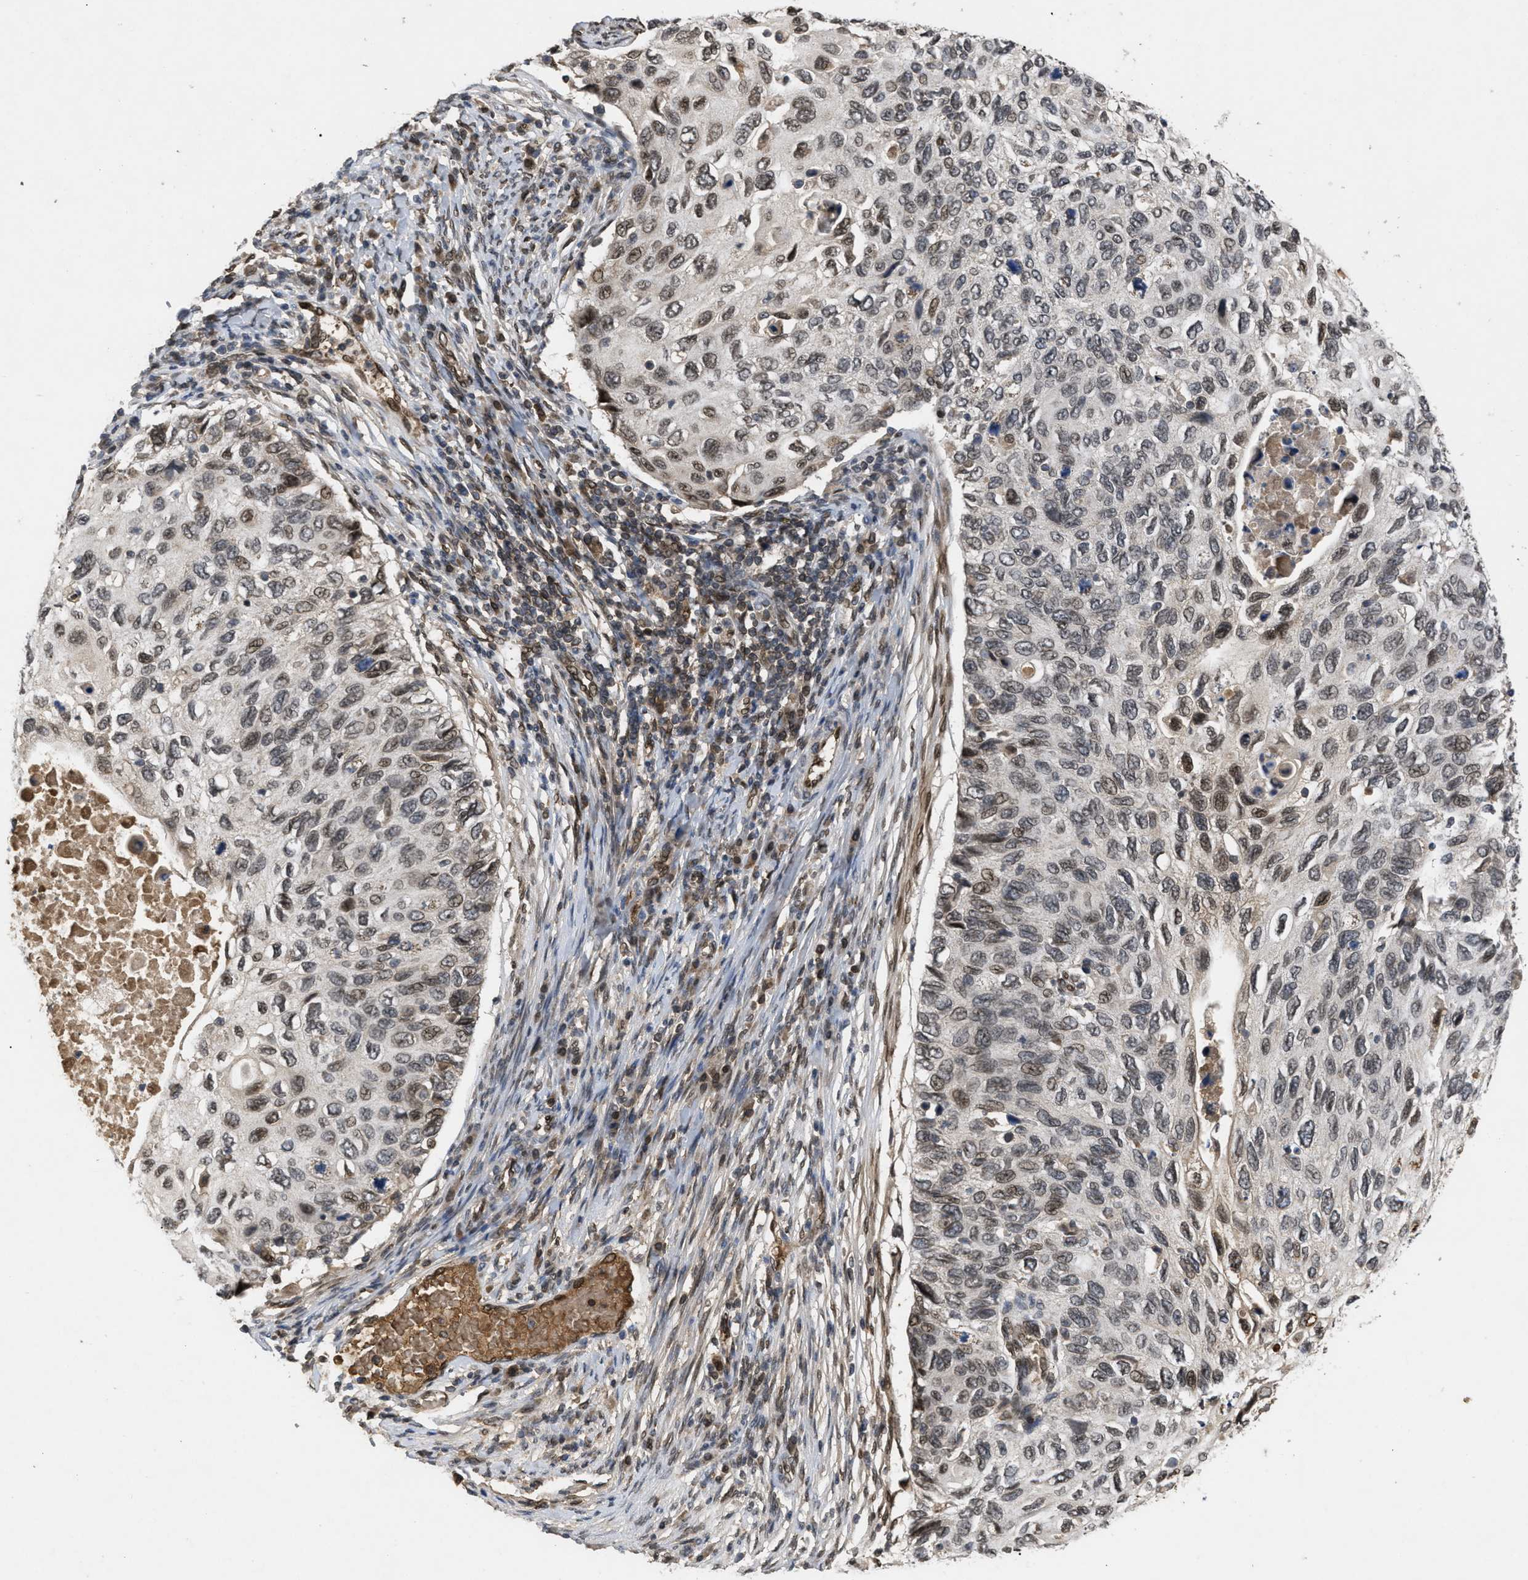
{"staining": {"intensity": "moderate", "quantity": ">75%", "location": "nuclear"}, "tissue": "cervical cancer", "cell_type": "Tumor cells", "image_type": "cancer", "snomed": [{"axis": "morphology", "description": "Squamous cell carcinoma, NOS"}, {"axis": "topography", "description": "Cervix"}], "caption": "Moderate nuclear positivity for a protein is seen in about >75% of tumor cells of cervical cancer (squamous cell carcinoma) using immunohistochemistry.", "gene": "CRY1", "patient": {"sex": "female", "age": 70}}